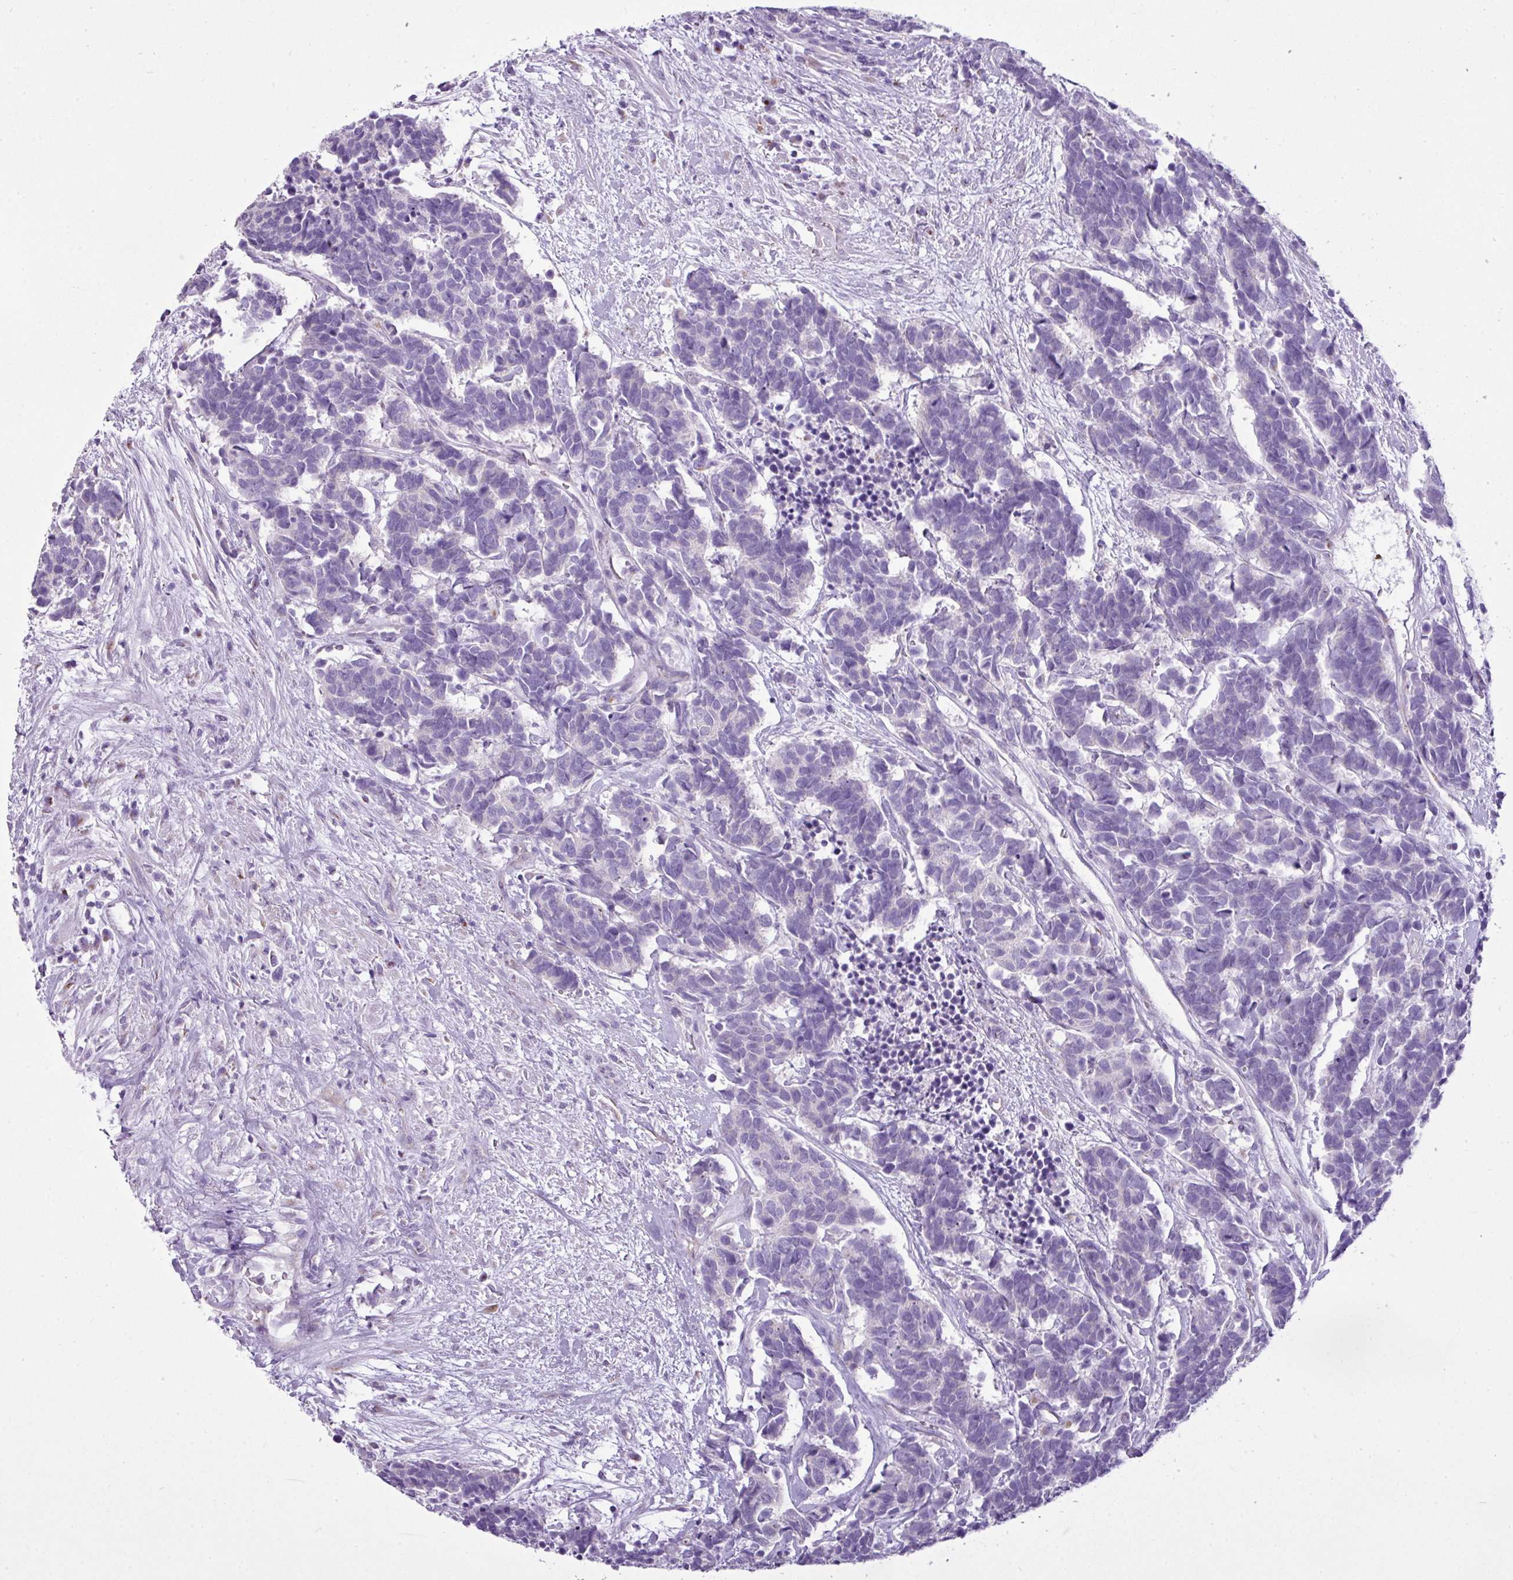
{"staining": {"intensity": "negative", "quantity": "none", "location": "none"}, "tissue": "carcinoid", "cell_type": "Tumor cells", "image_type": "cancer", "snomed": [{"axis": "morphology", "description": "Carcinoma, NOS"}, {"axis": "morphology", "description": "Carcinoid, malignant, NOS"}, {"axis": "topography", "description": "Urinary bladder"}], "caption": "Protein analysis of carcinoid reveals no significant expression in tumor cells.", "gene": "FAM43A", "patient": {"sex": "male", "age": 57}}